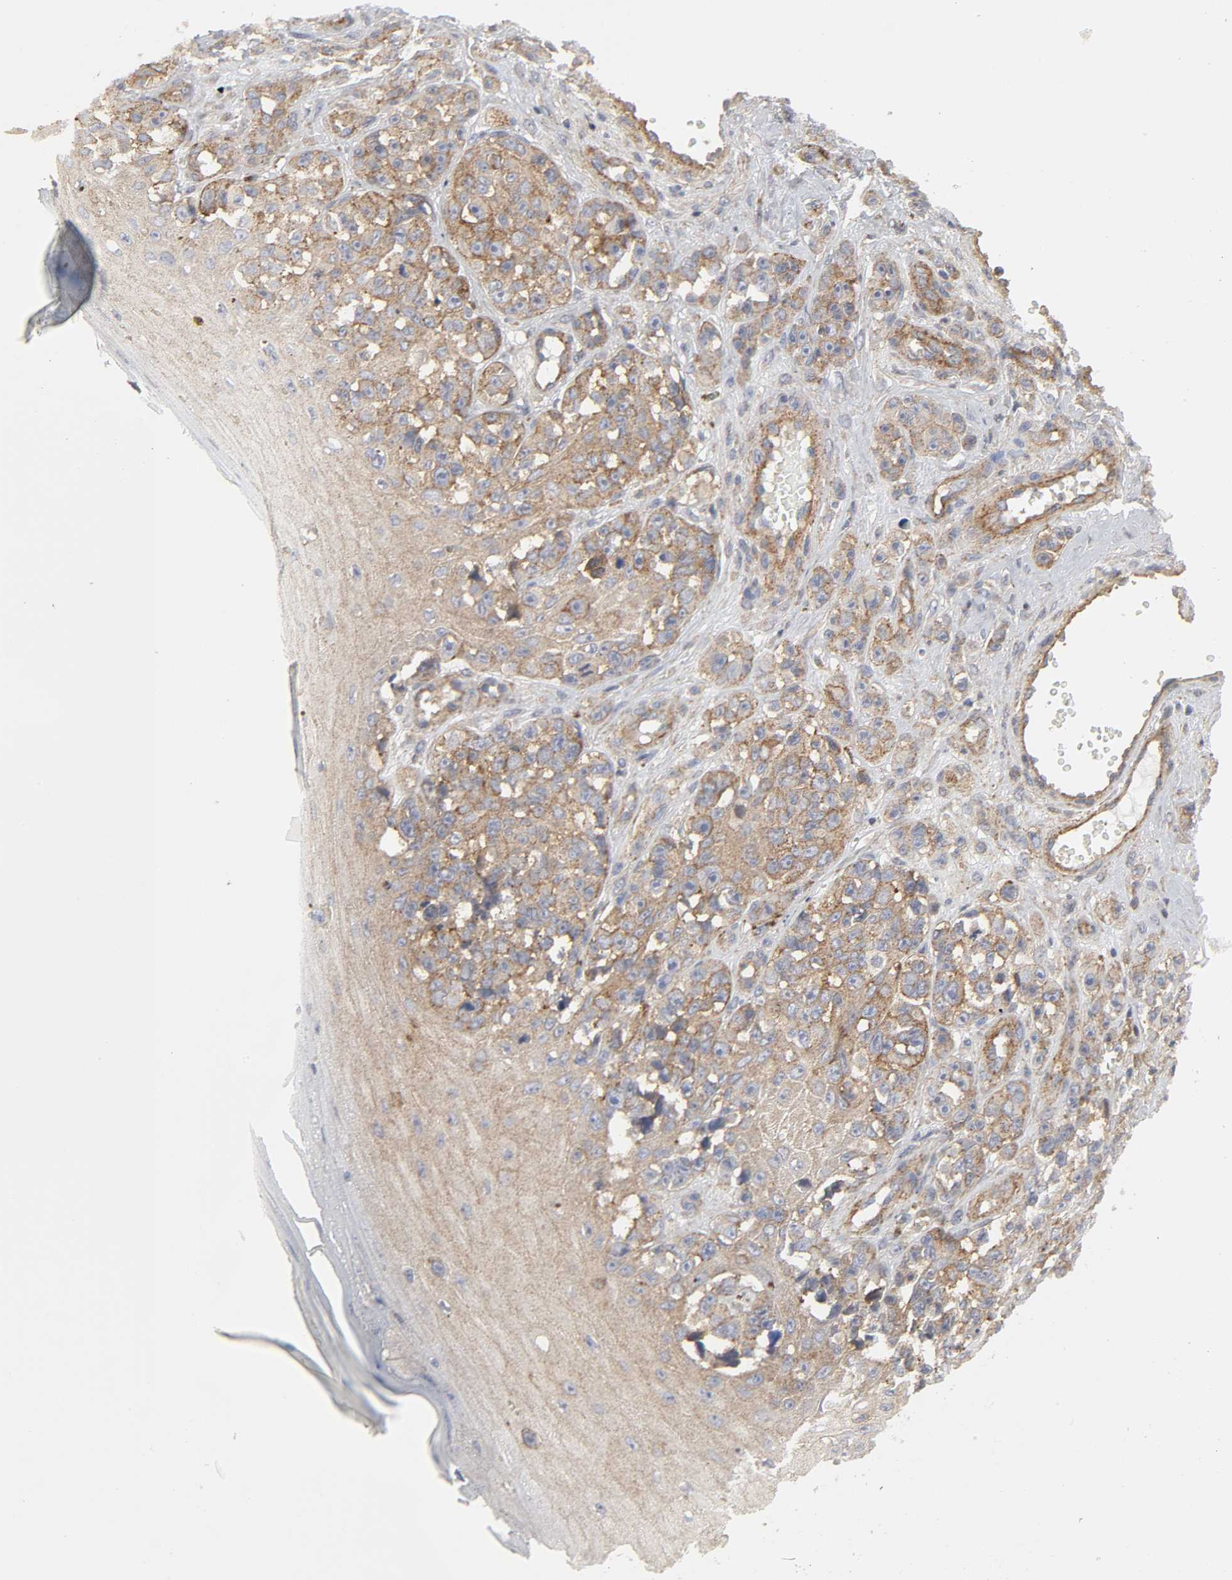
{"staining": {"intensity": "moderate", "quantity": ">75%", "location": "cytoplasmic/membranous"}, "tissue": "melanoma", "cell_type": "Tumor cells", "image_type": "cancer", "snomed": [{"axis": "morphology", "description": "Malignant melanoma, NOS"}, {"axis": "topography", "description": "Skin"}], "caption": "DAB (3,3'-diaminobenzidine) immunohistochemical staining of melanoma exhibits moderate cytoplasmic/membranous protein positivity in approximately >75% of tumor cells. (DAB IHC with brightfield microscopy, high magnification).", "gene": "SH3GLB1", "patient": {"sex": "female", "age": 82}}